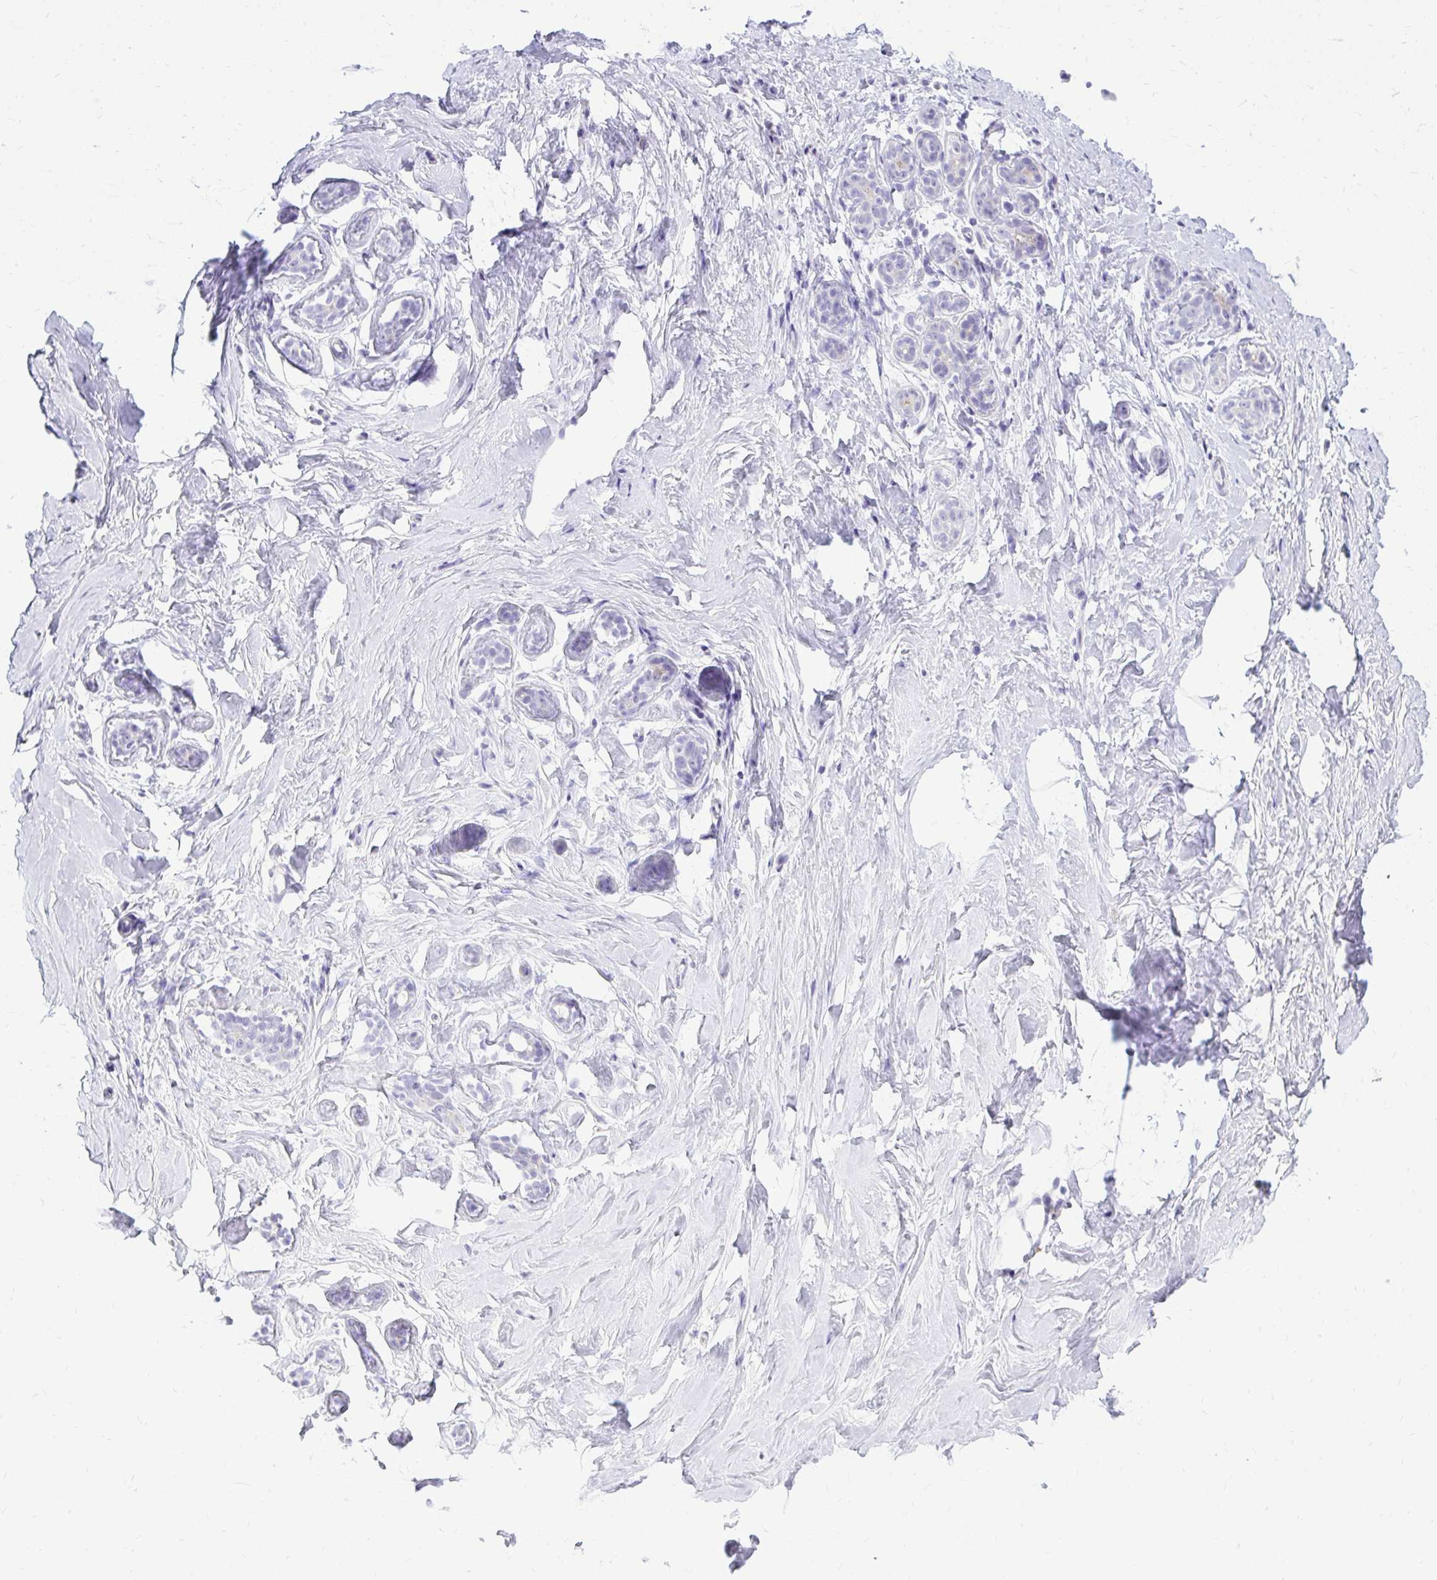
{"staining": {"intensity": "negative", "quantity": "none", "location": "none"}, "tissue": "breast", "cell_type": "Adipocytes", "image_type": "normal", "snomed": [{"axis": "morphology", "description": "Normal tissue, NOS"}, {"axis": "topography", "description": "Breast"}], "caption": "This is an IHC histopathology image of benign breast. There is no positivity in adipocytes.", "gene": "PRAP1", "patient": {"sex": "female", "age": 32}}